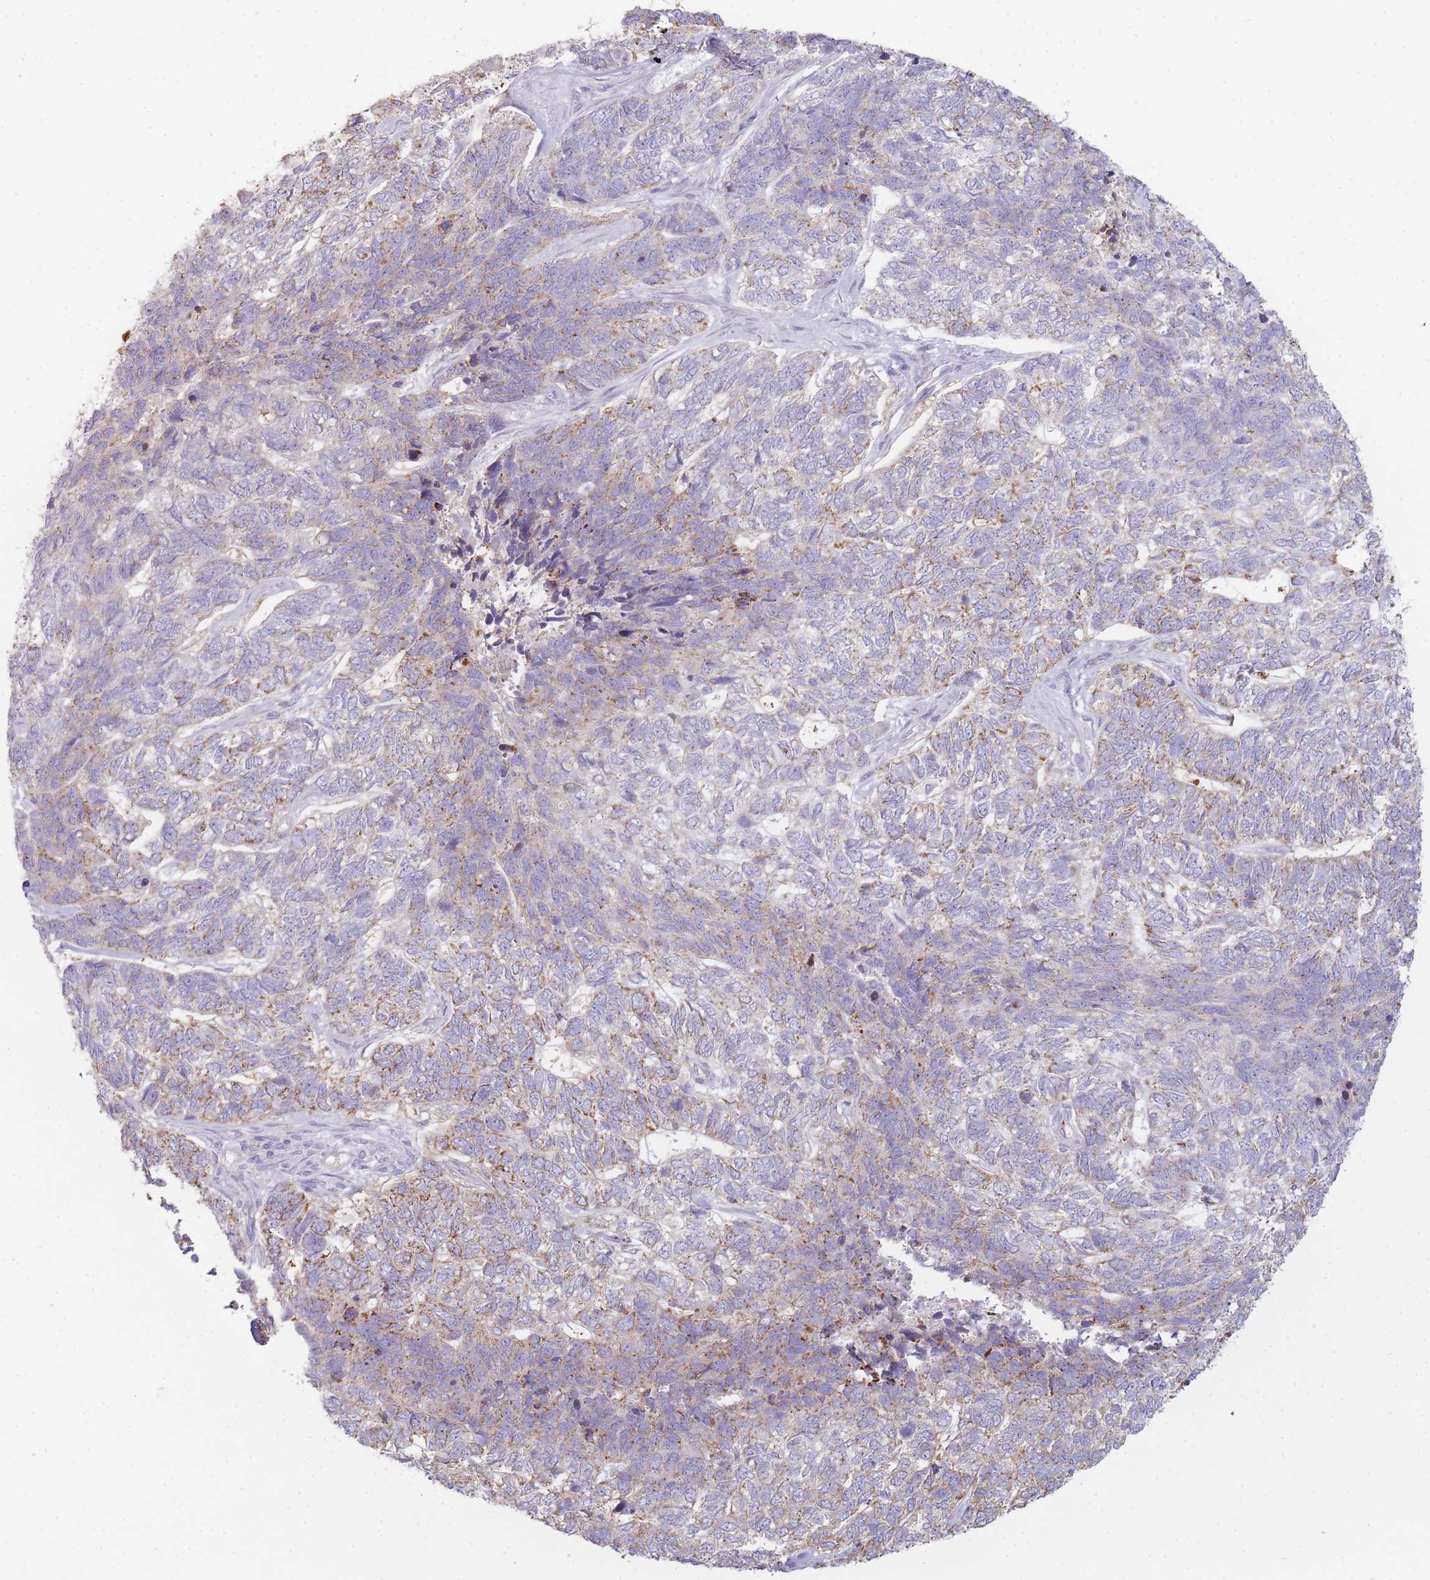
{"staining": {"intensity": "moderate", "quantity": "25%-75%", "location": "cytoplasmic/membranous"}, "tissue": "skin cancer", "cell_type": "Tumor cells", "image_type": "cancer", "snomed": [{"axis": "morphology", "description": "Basal cell carcinoma"}, {"axis": "topography", "description": "Skin"}], "caption": "Skin cancer (basal cell carcinoma) stained for a protein displays moderate cytoplasmic/membranous positivity in tumor cells.", "gene": "UTP14A", "patient": {"sex": "female", "age": 65}}